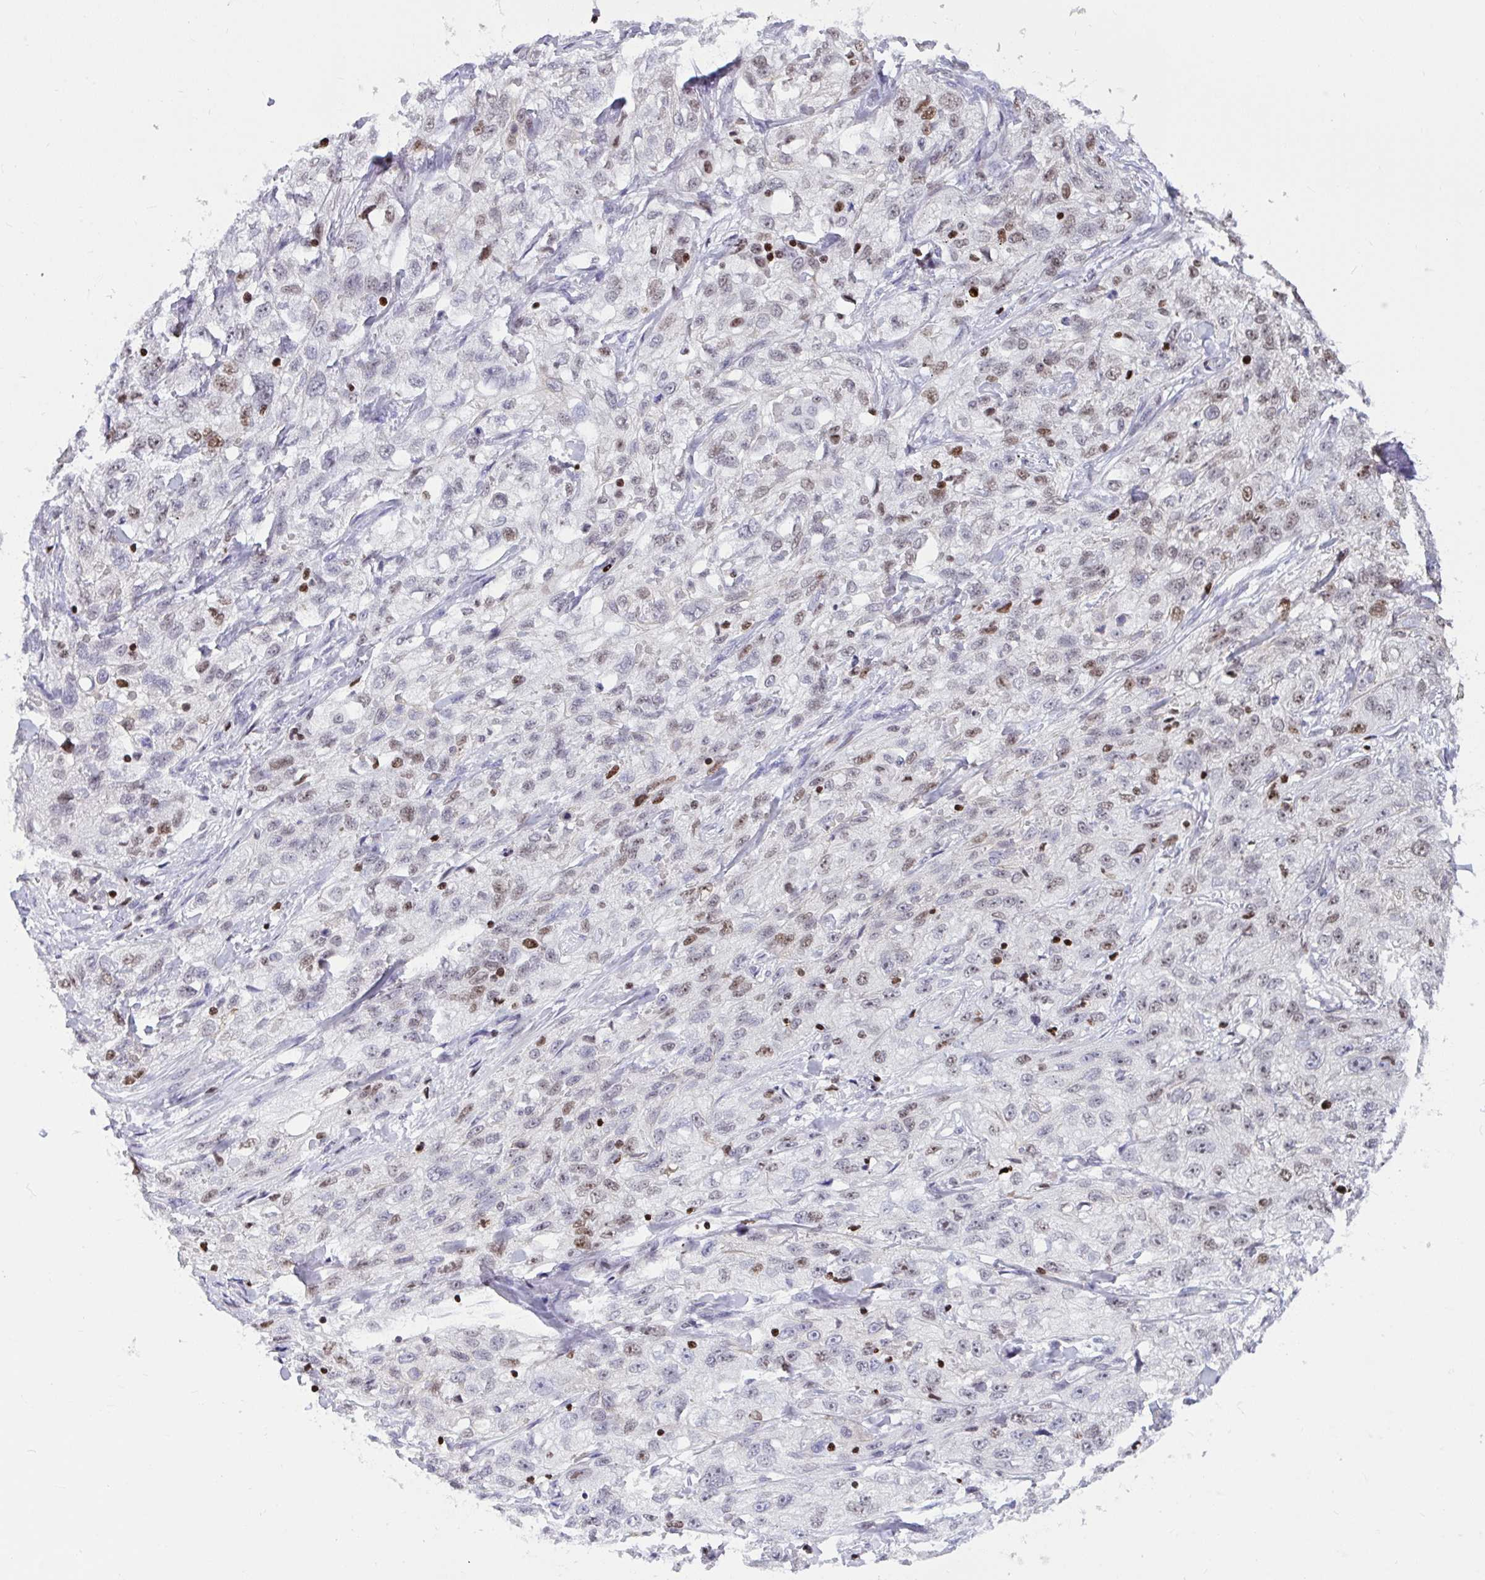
{"staining": {"intensity": "weak", "quantity": "<25%", "location": "nuclear"}, "tissue": "skin cancer", "cell_type": "Tumor cells", "image_type": "cancer", "snomed": [{"axis": "morphology", "description": "Squamous cell carcinoma, NOS"}, {"axis": "topography", "description": "Skin"}, {"axis": "topography", "description": "Vulva"}], "caption": "Tumor cells are negative for protein expression in human skin squamous cell carcinoma.", "gene": "HMGB2", "patient": {"sex": "female", "age": 86}}